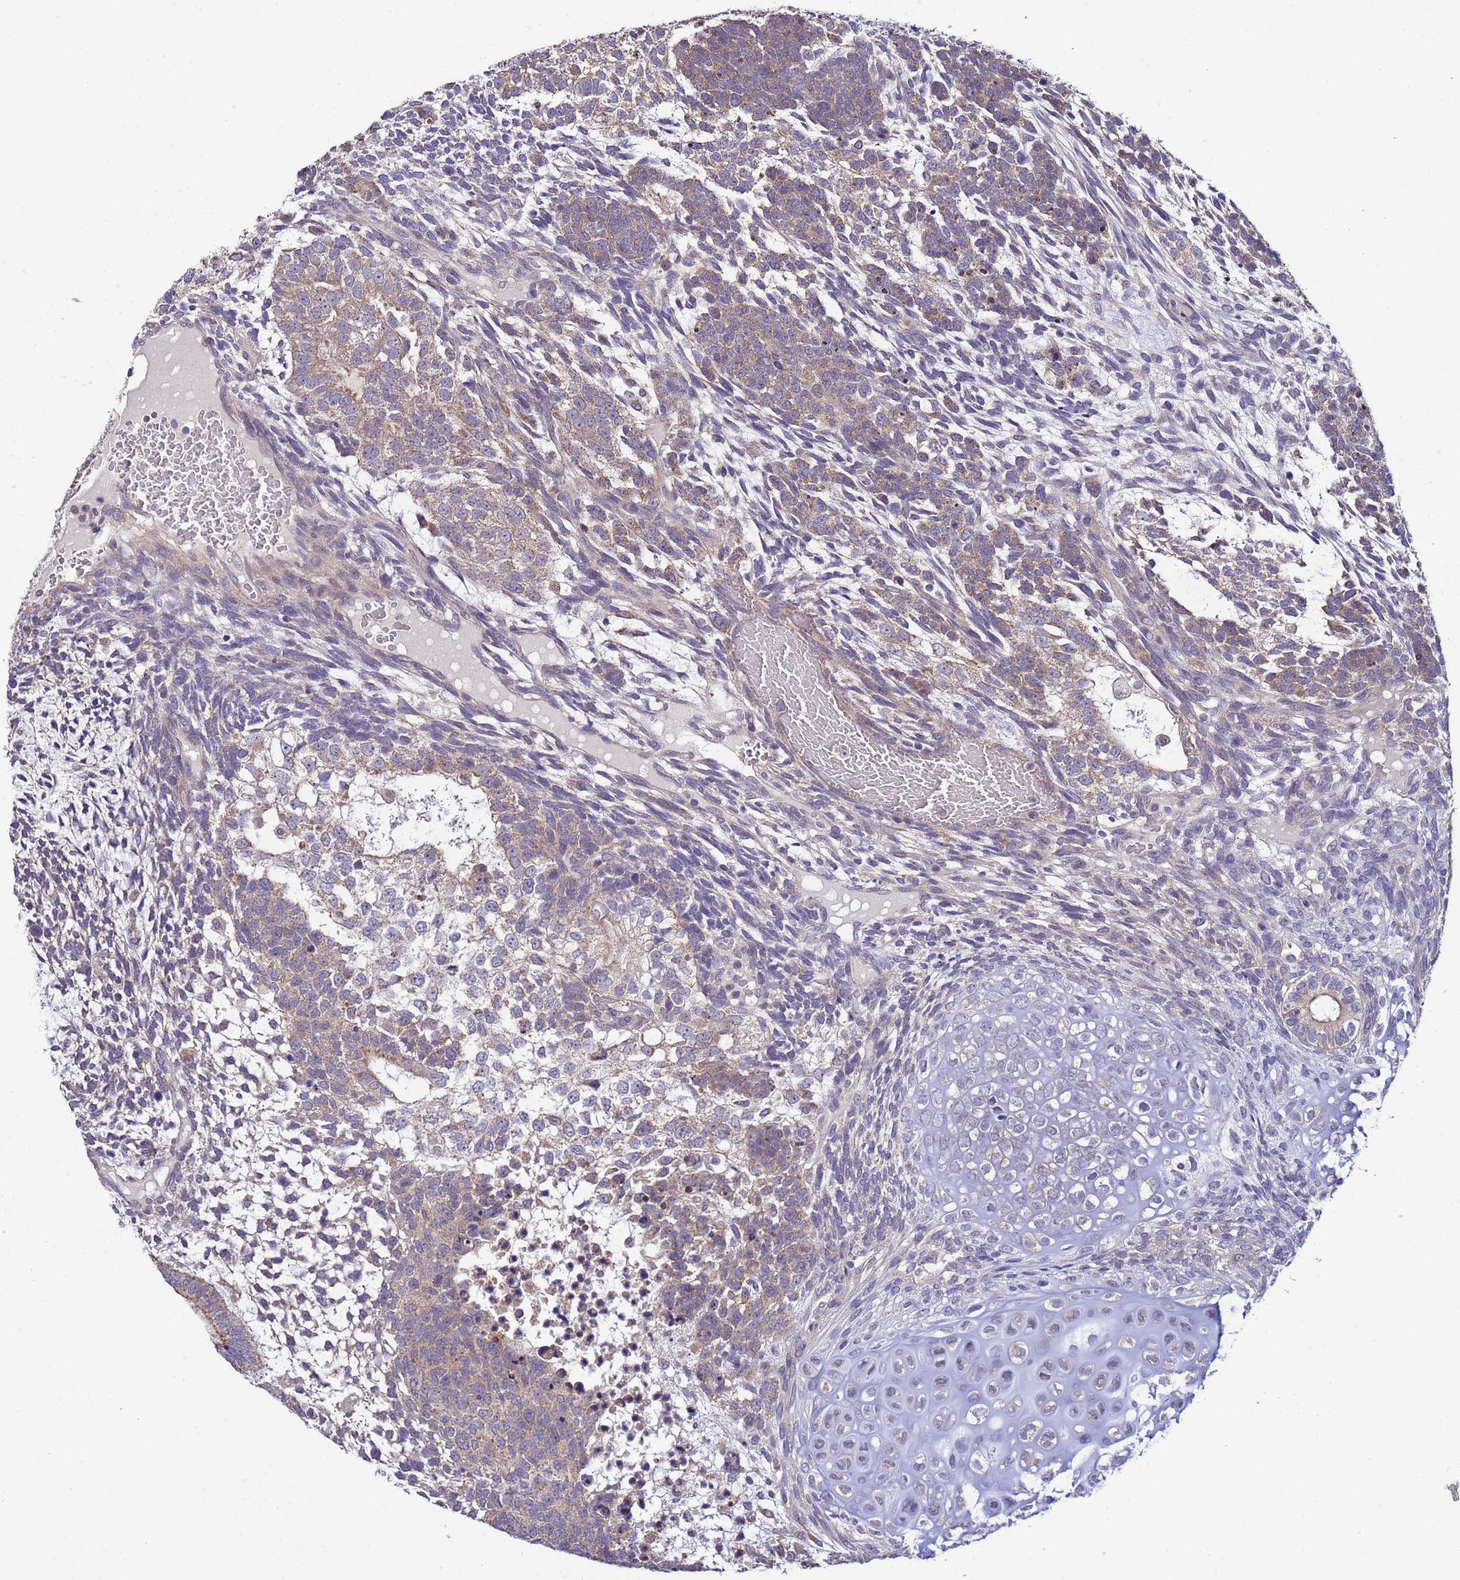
{"staining": {"intensity": "weak", "quantity": ">75%", "location": "cytoplasmic/membranous"}, "tissue": "testis cancer", "cell_type": "Tumor cells", "image_type": "cancer", "snomed": [{"axis": "morphology", "description": "Carcinoma, Embryonal, NOS"}, {"axis": "topography", "description": "Testis"}], "caption": "This micrograph demonstrates immunohistochemistry staining of testis embryonal carcinoma, with low weak cytoplasmic/membranous staining in approximately >75% of tumor cells.", "gene": "CLHC1", "patient": {"sex": "male", "age": 23}}